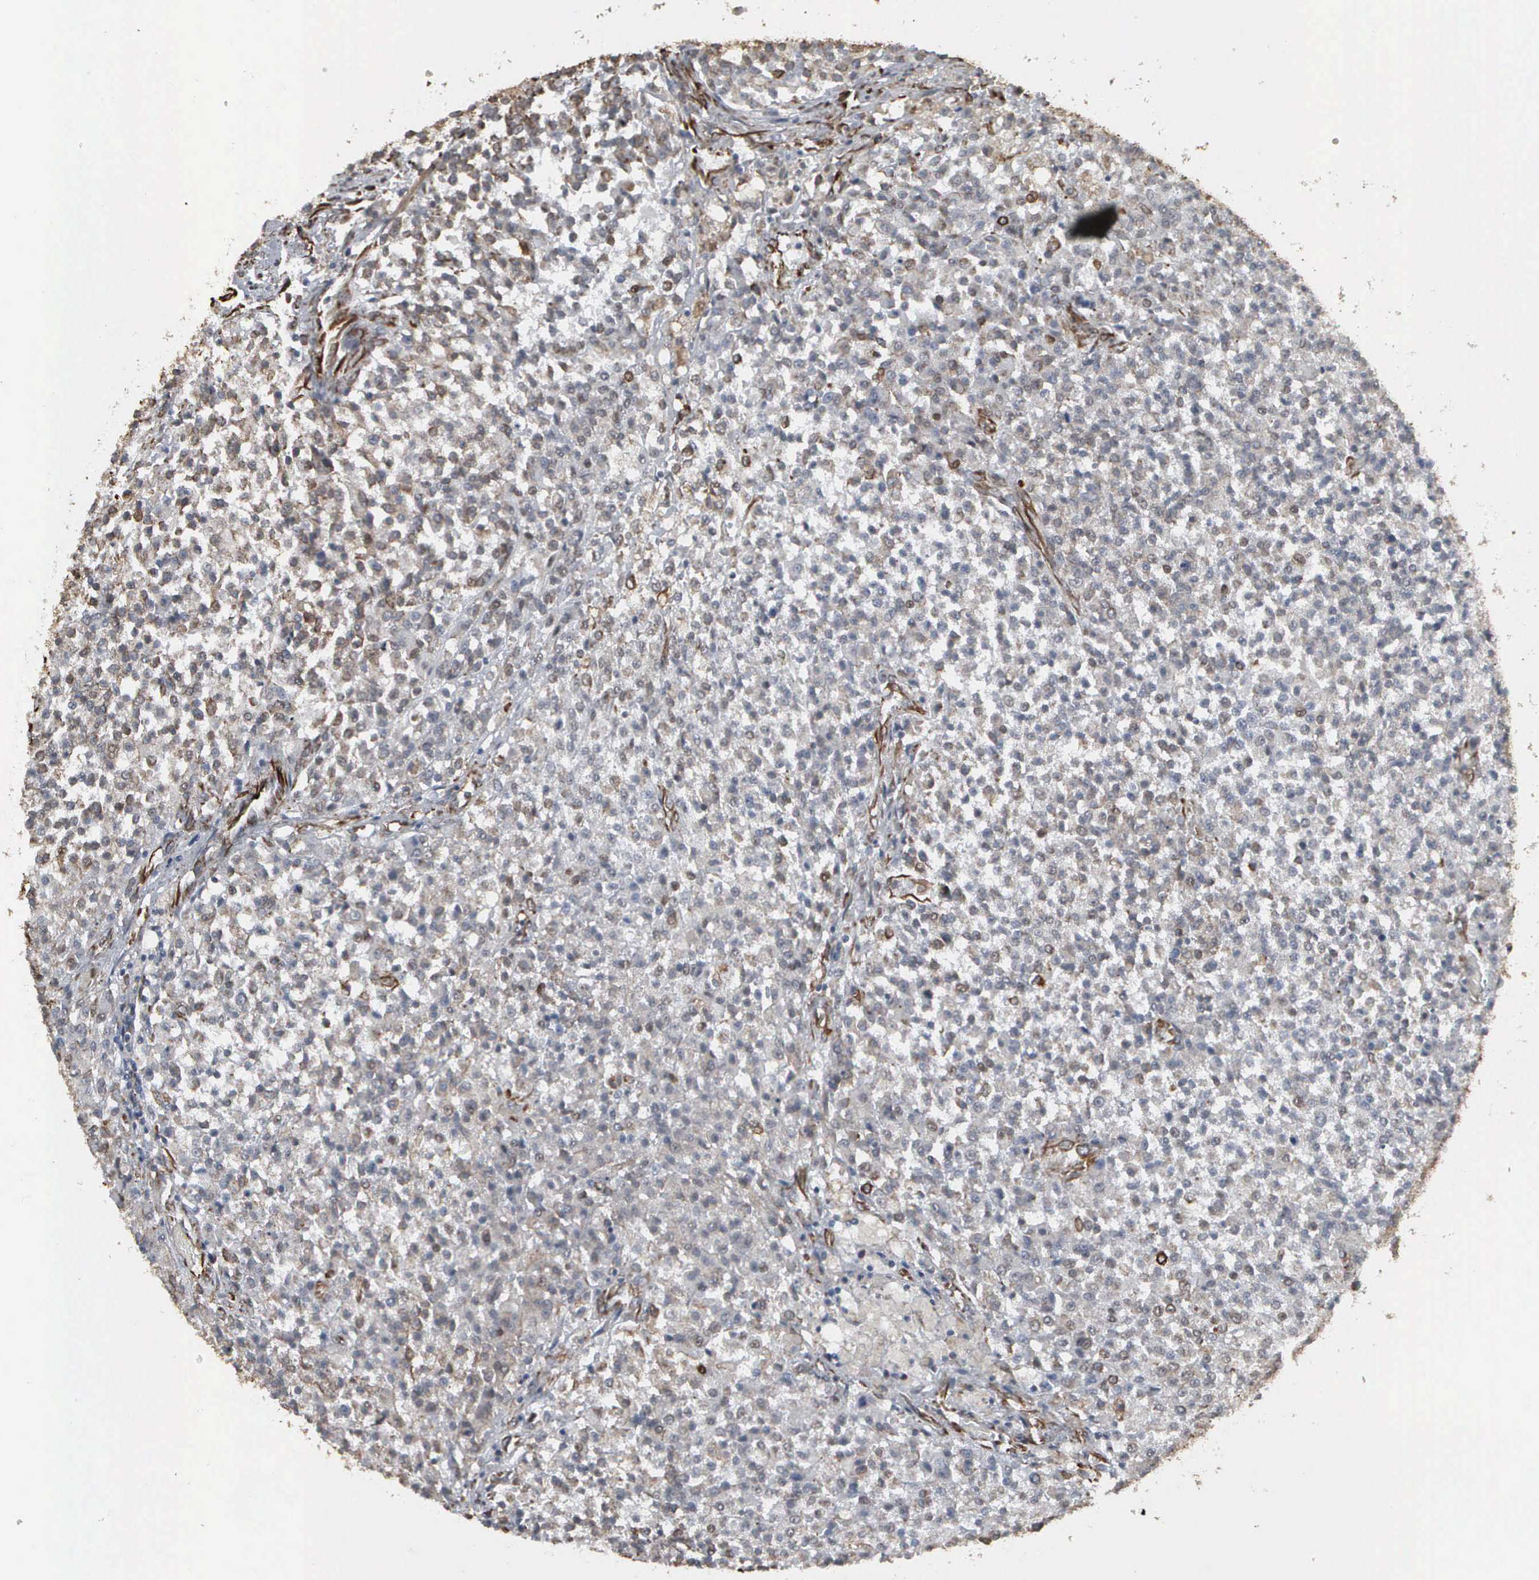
{"staining": {"intensity": "weak", "quantity": "<25%", "location": "nuclear"}, "tissue": "testis cancer", "cell_type": "Tumor cells", "image_type": "cancer", "snomed": [{"axis": "morphology", "description": "Seminoma, NOS"}, {"axis": "topography", "description": "Testis"}], "caption": "The micrograph exhibits no significant expression in tumor cells of testis cancer.", "gene": "CCNE1", "patient": {"sex": "male", "age": 59}}